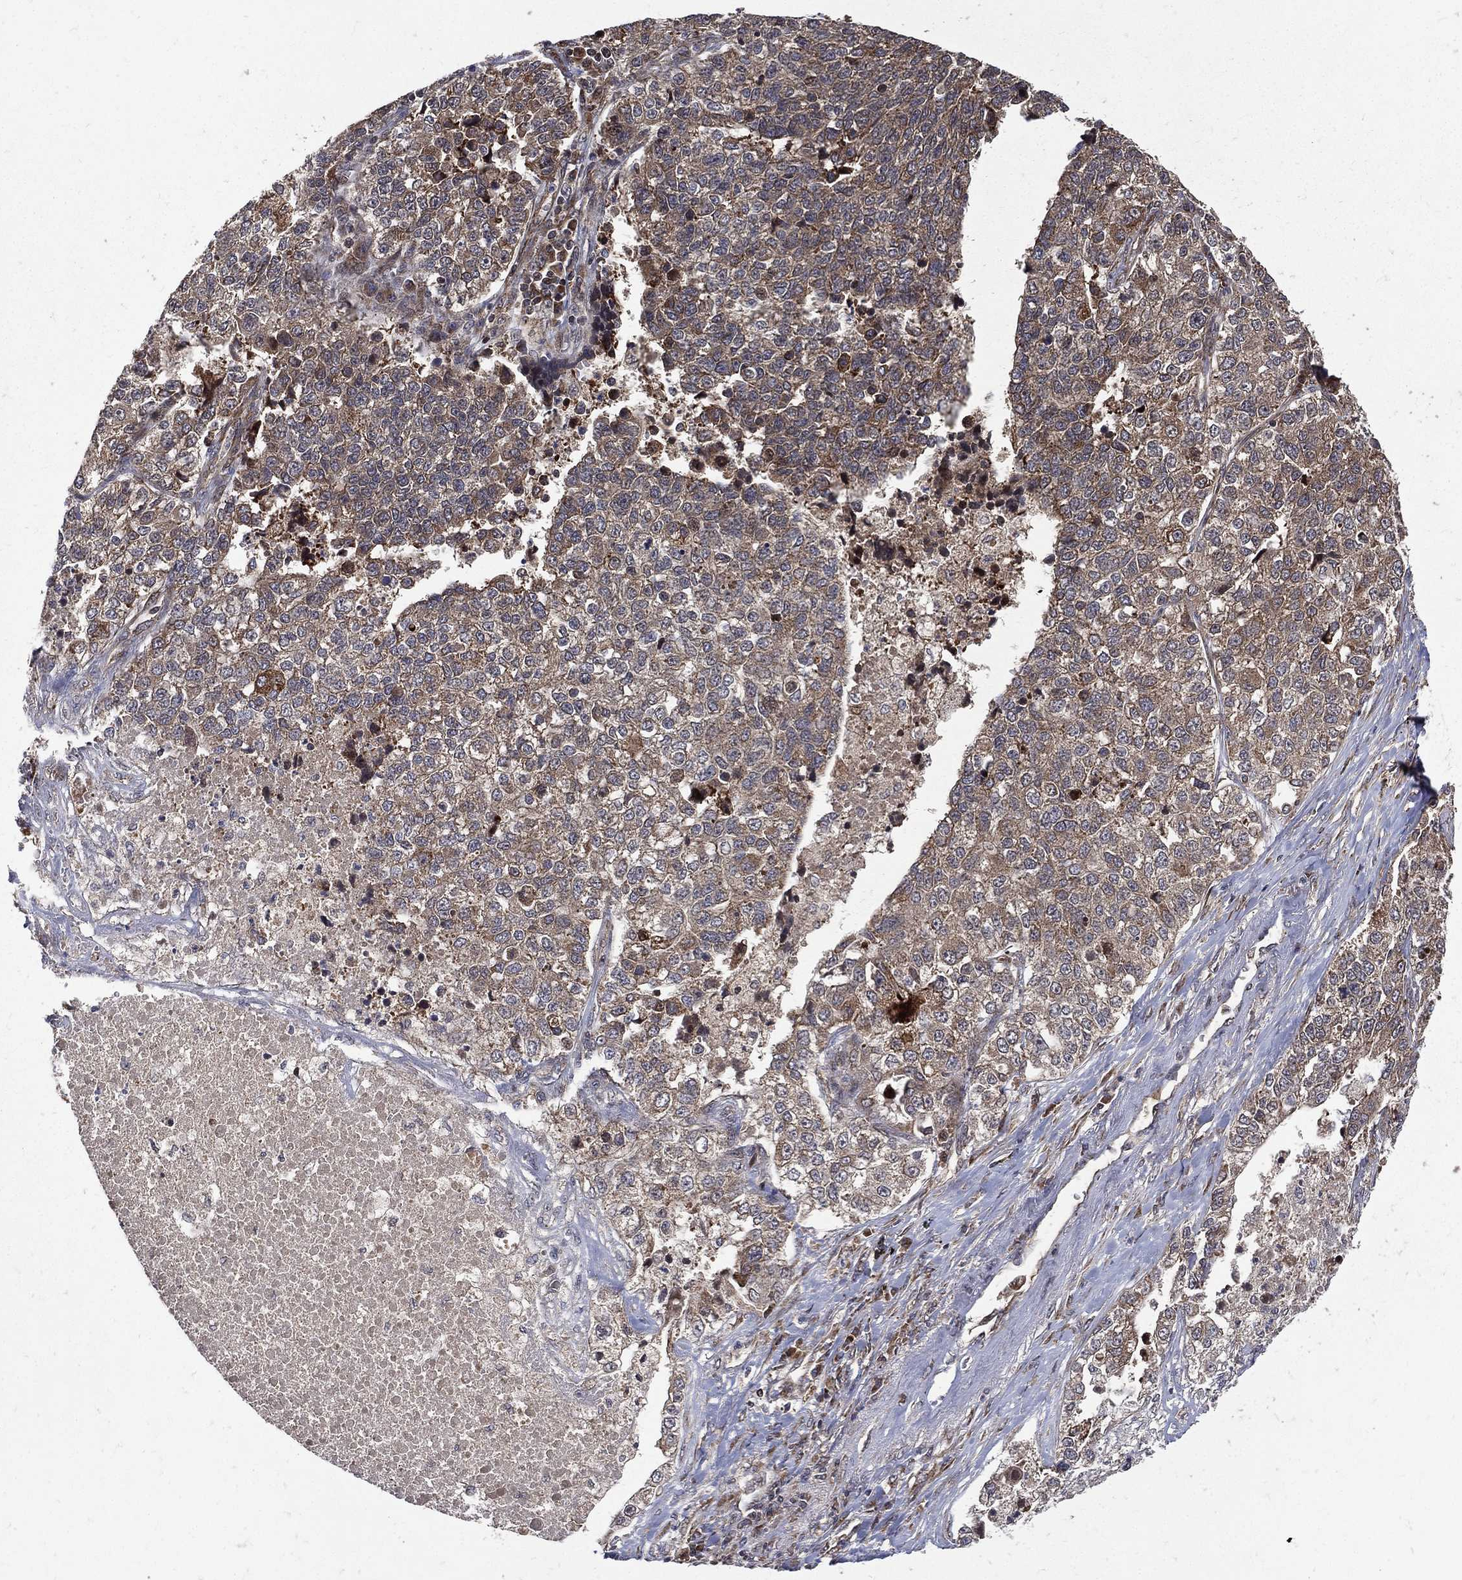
{"staining": {"intensity": "moderate", "quantity": "25%-75%", "location": "cytoplasmic/membranous,nuclear"}, "tissue": "lung cancer", "cell_type": "Tumor cells", "image_type": "cancer", "snomed": [{"axis": "morphology", "description": "Adenocarcinoma, NOS"}, {"axis": "topography", "description": "Lung"}], "caption": "This histopathology image demonstrates immunohistochemistry (IHC) staining of human lung adenocarcinoma, with medium moderate cytoplasmic/membranous and nuclear expression in about 25%-75% of tumor cells.", "gene": "RAB11FIP4", "patient": {"sex": "male", "age": 49}}